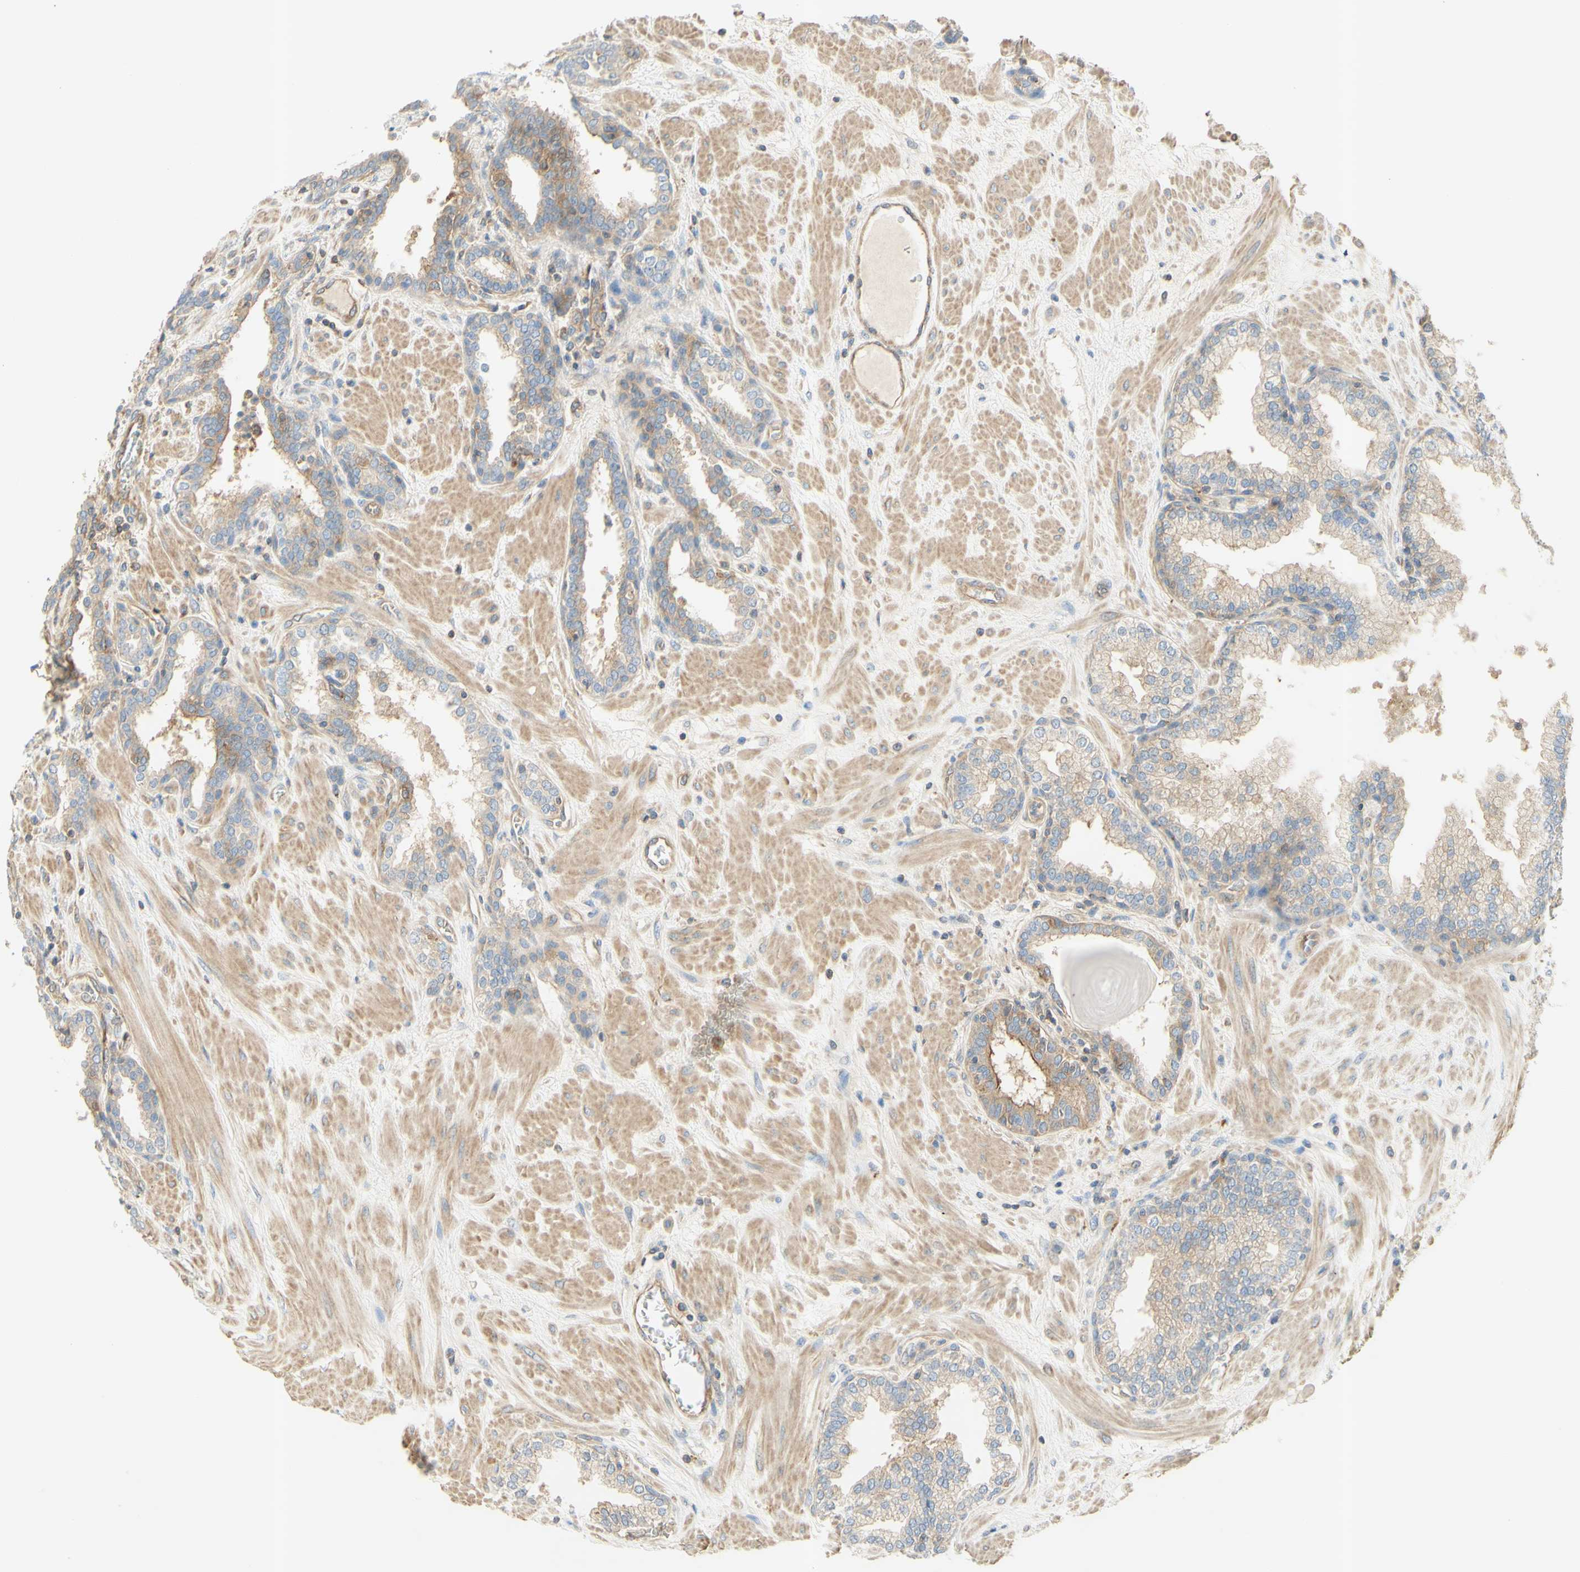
{"staining": {"intensity": "moderate", "quantity": ">75%", "location": "cytoplasmic/membranous"}, "tissue": "prostate", "cell_type": "Glandular cells", "image_type": "normal", "snomed": [{"axis": "morphology", "description": "Normal tissue, NOS"}, {"axis": "topography", "description": "Prostate"}], "caption": "DAB (3,3'-diaminobenzidine) immunohistochemical staining of benign human prostate exhibits moderate cytoplasmic/membranous protein expression in approximately >75% of glandular cells.", "gene": "IKBKG", "patient": {"sex": "male", "age": 51}}